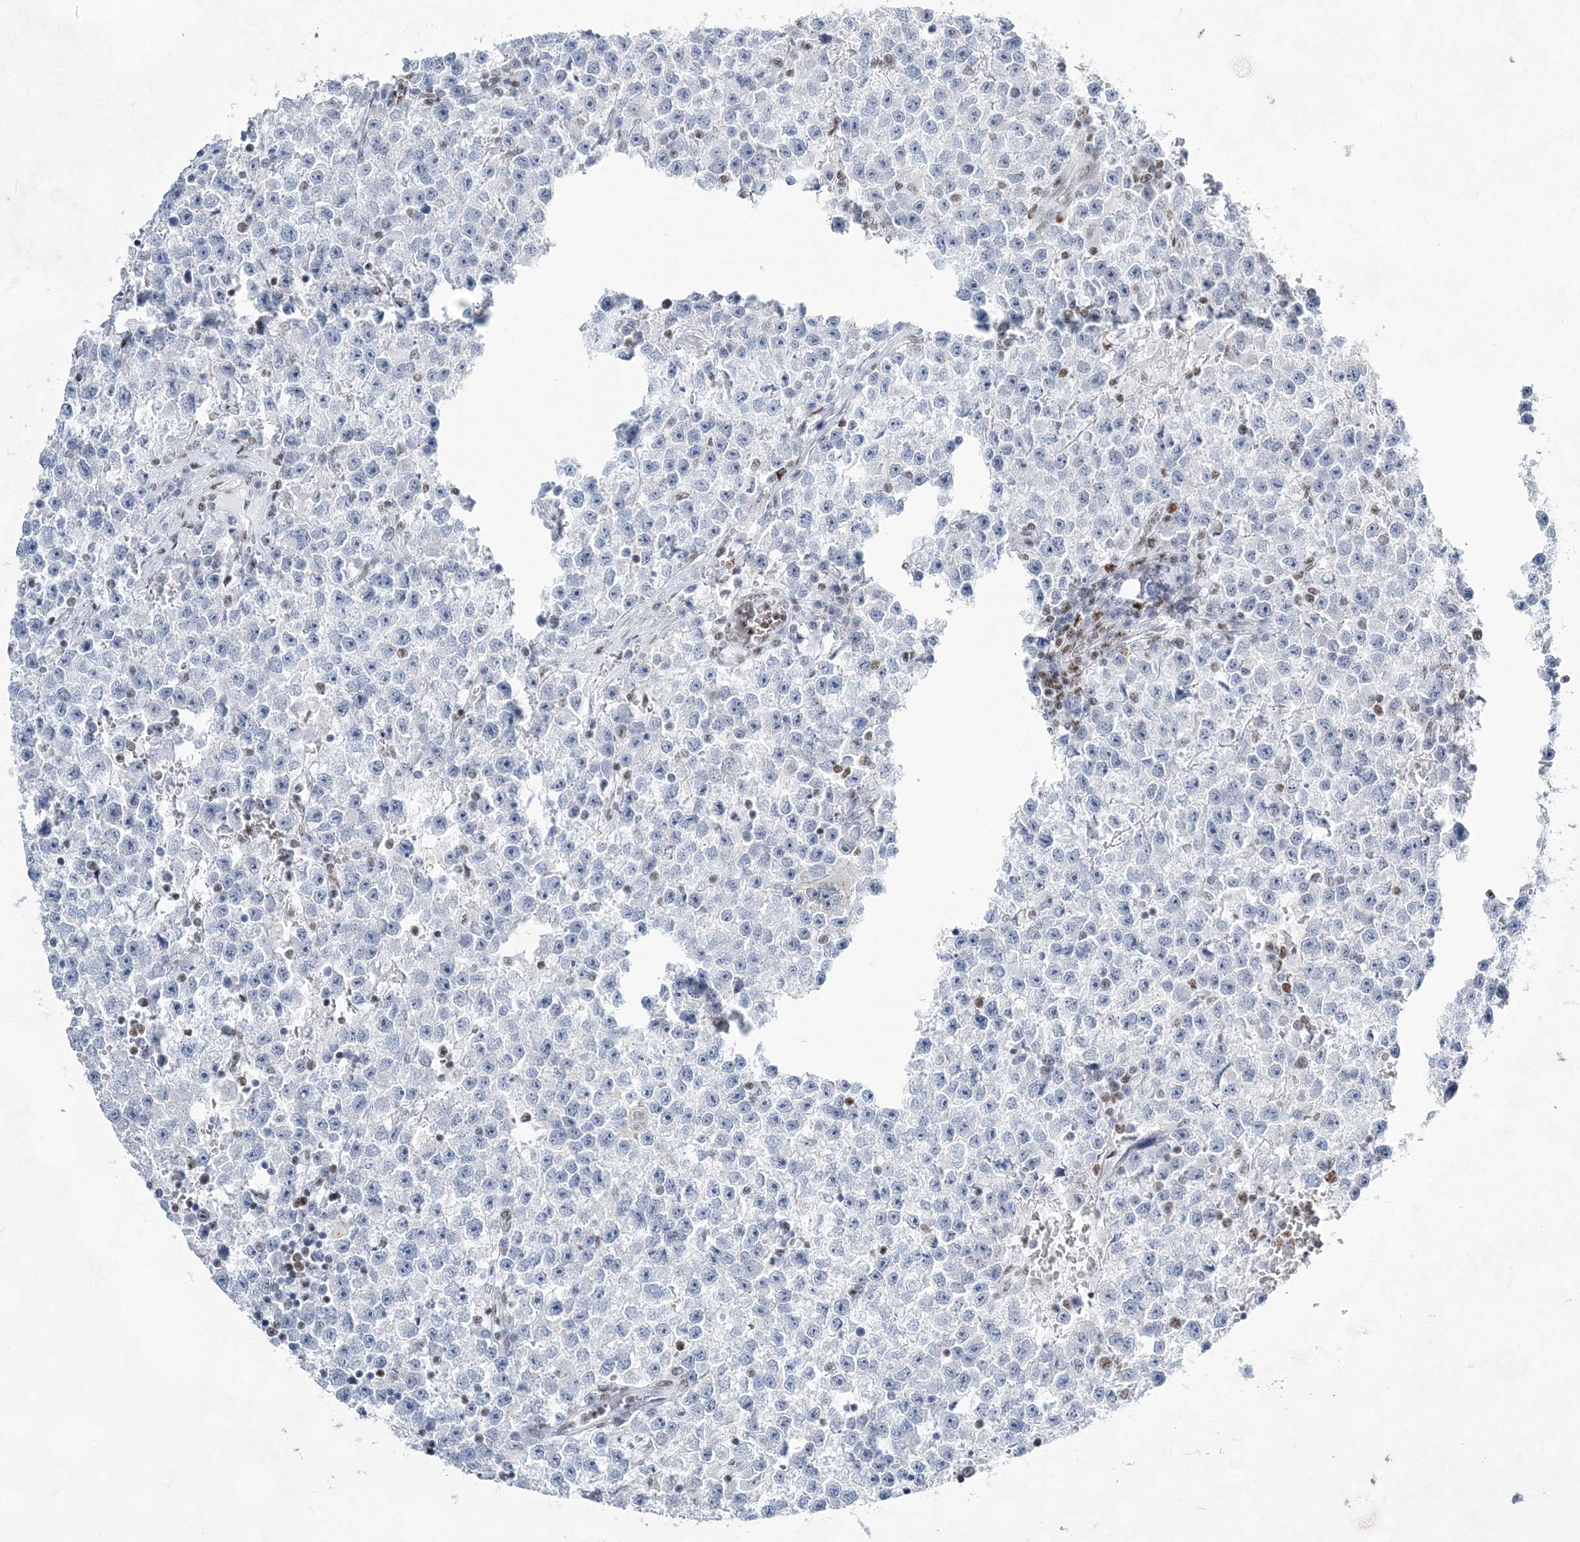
{"staining": {"intensity": "negative", "quantity": "none", "location": "none"}, "tissue": "testis cancer", "cell_type": "Tumor cells", "image_type": "cancer", "snomed": [{"axis": "morphology", "description": "Seminoma, NOS"}, {"axis": "topography", "description": "Testis"}], "caption": "This is an immunohistochemistry histopathology image of human seminoma (testis). There is no expression in tumor cells.", "gene": "ZBTB7A", "patient": {"sex": "male", "age": 22}}